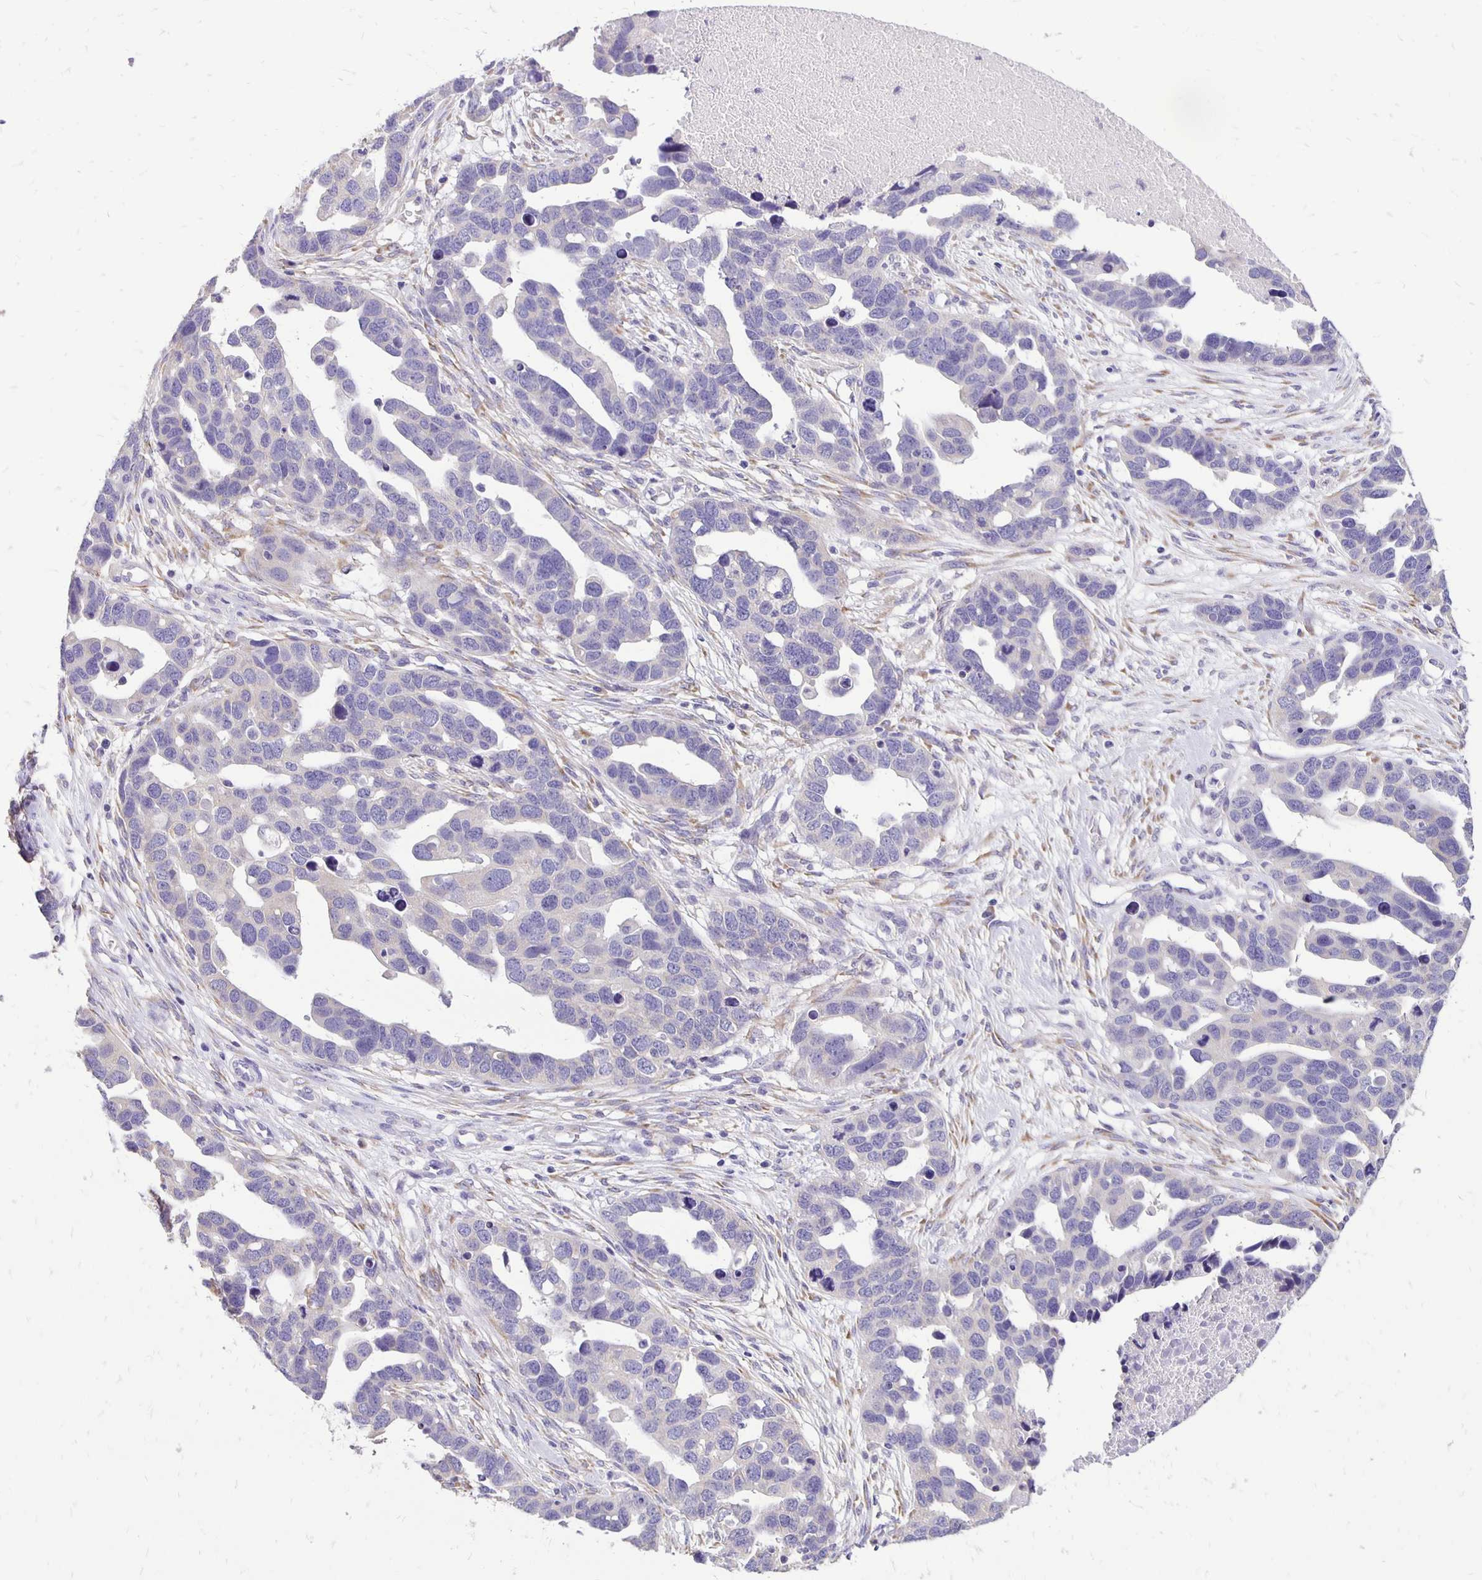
{"staining": {"intensity": "negative", "quantity": "none", "location": "none"}, "tissue": "ovarian cancer", "cell_type": "Tumor cells", "image_type": "cancer", "snomed": [{"axis": "morphology", "description": "Cystadenocarcinoma, serous, NOS"}, {"axis": "topography", "description": "Ovary"}], "caption": "The micrograph exhibits no significant positivity in tumor cells of serous cystadenocarcinoma (ovarian).", "gene": "ANKRD45", "patient": {"sex": "female", "age": 54}}